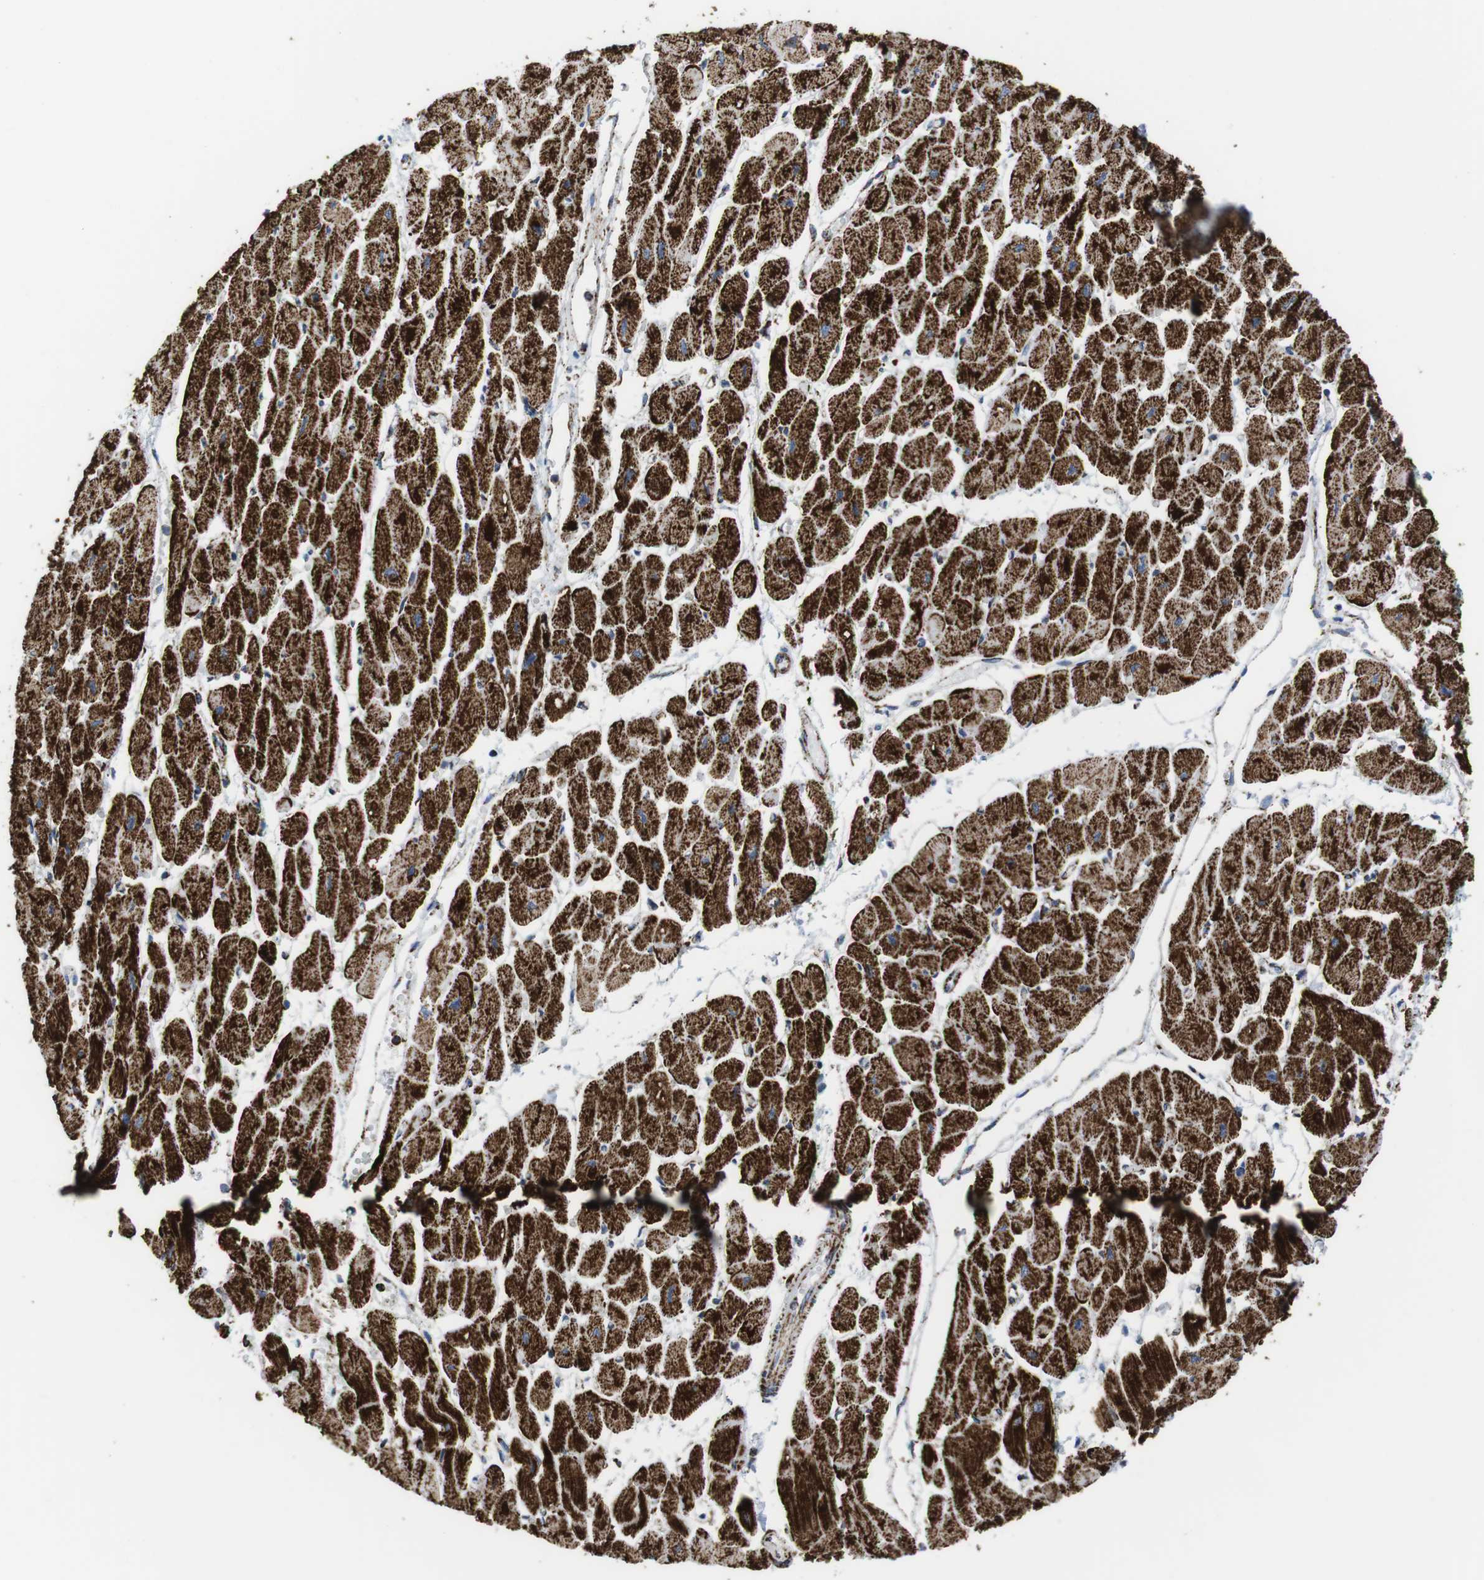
{"staining": {"intensity": "strong", "quantity": ">75%", "location": "cytoplasmic/membranous"}, "tissue": "heart muscle", "cell_type": "Cardiomyocytes", "image_type": "normal", "snomed": [{"axis": "morphology", "description": "Normal tissue, NOS"}, {"axis": "topography", "description": "Heart"}], "caption": "This image reveals normal heart muscle stained with IHC to label a protein in brown. The cytoplasmic/membranous of cardiomyocytes show strong positivity for the protein. Nuclei are counter-stained blue.", "gene": "ATP5PO", "patient": {"sex": "female", "age": 54}}